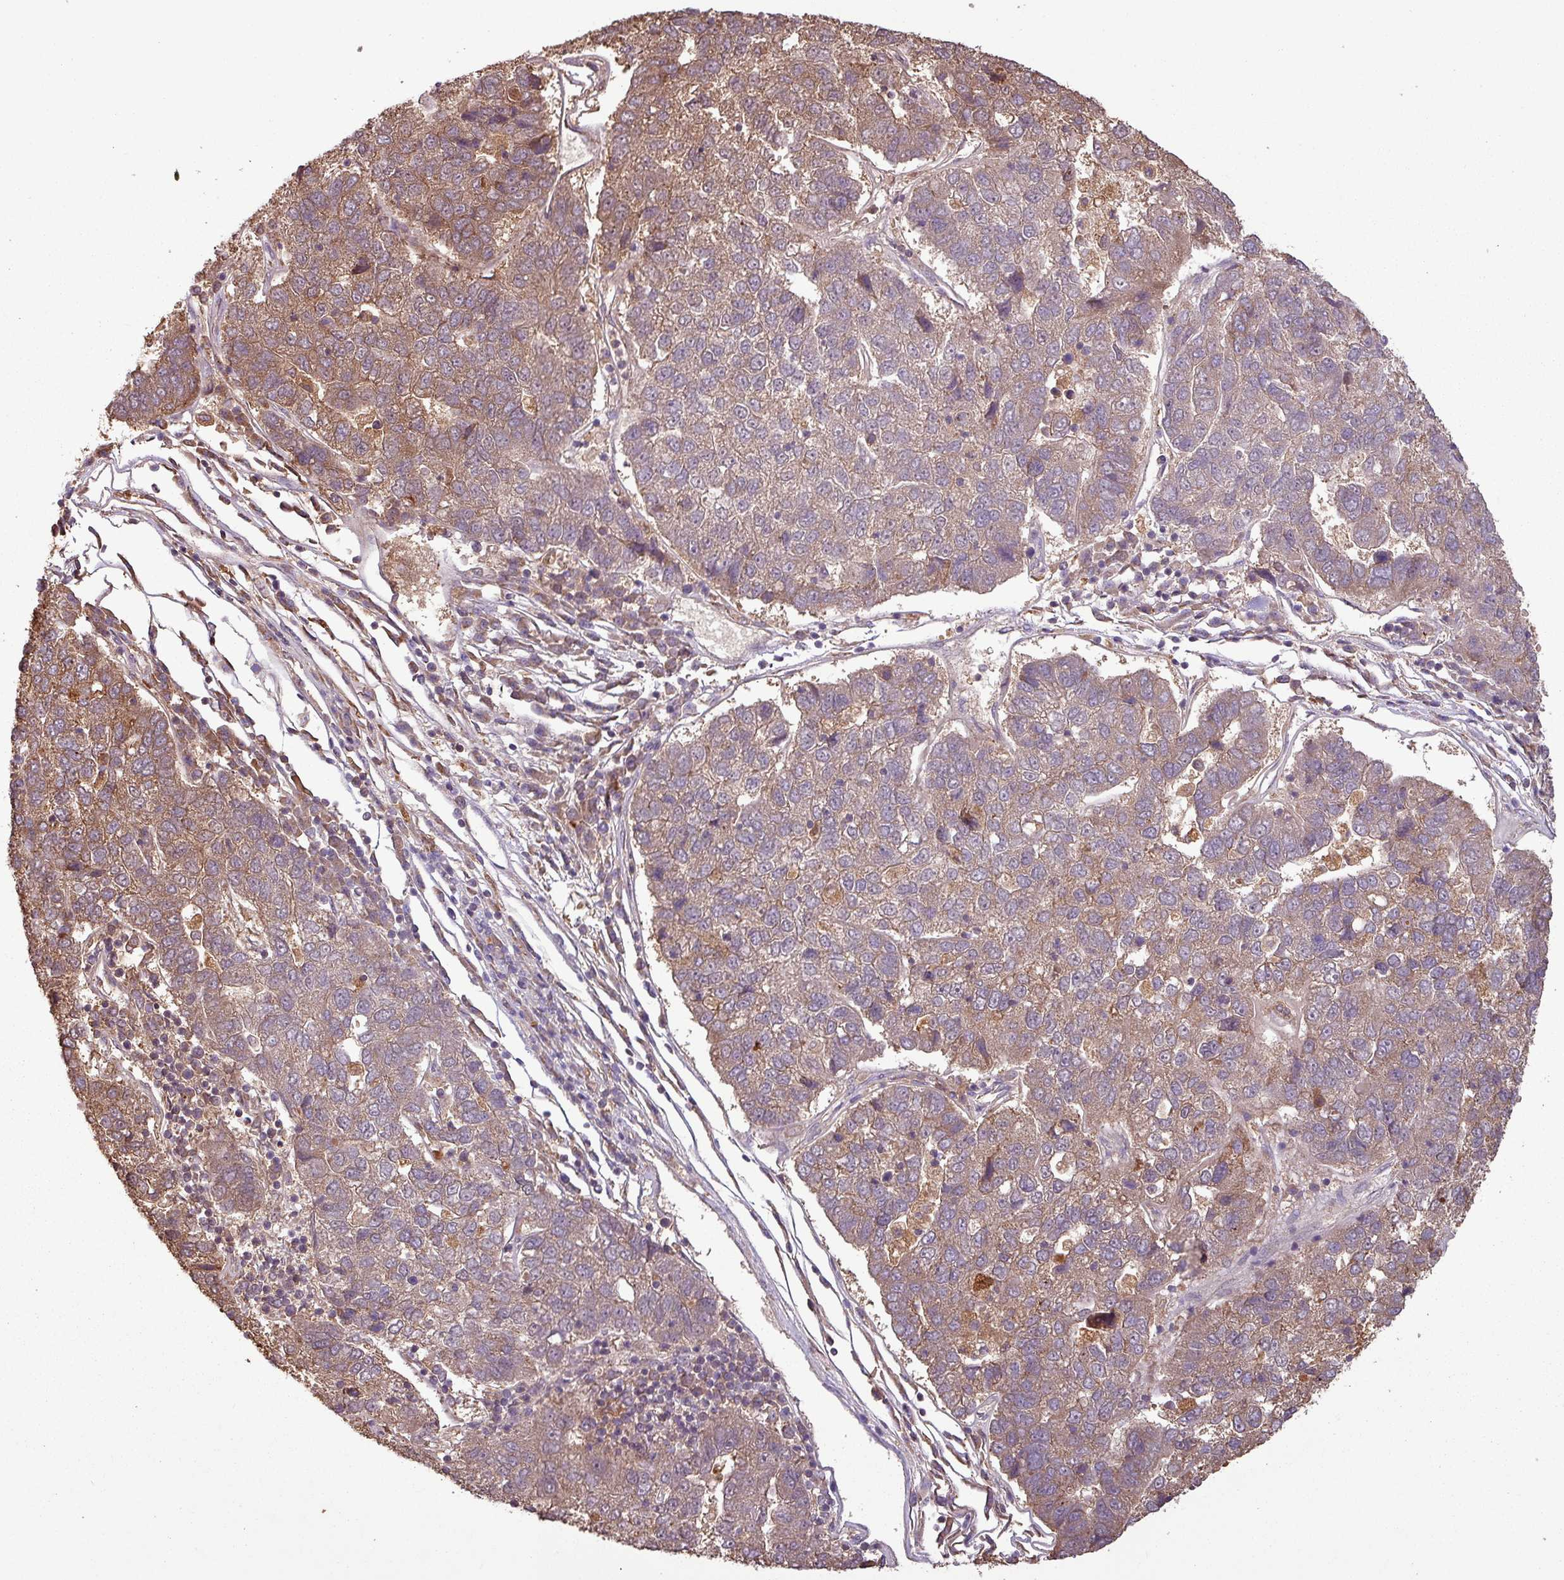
{"staining": {"intensity": "weak", "quantity": "25%-75%", "location": "cytoplasmic/membranous"}, "tissue": "pancreatic cancer", "cell_type": "Tumor cells", "image_type": "cancer", "snomed": [{"axis": "morphology", "description": "Adenocarcinoma, NOS"}, {"axis": "topography", "description": "Pancreas"}], "caption": "Protein staining exhibits weak cytoplasmic/membranous expression in approximately 25%-75% of tumor cells in adenocarcinoma (pancreatic).", "gene": "NT5C3A", "patient": {"sex": "female", "age": 61}}